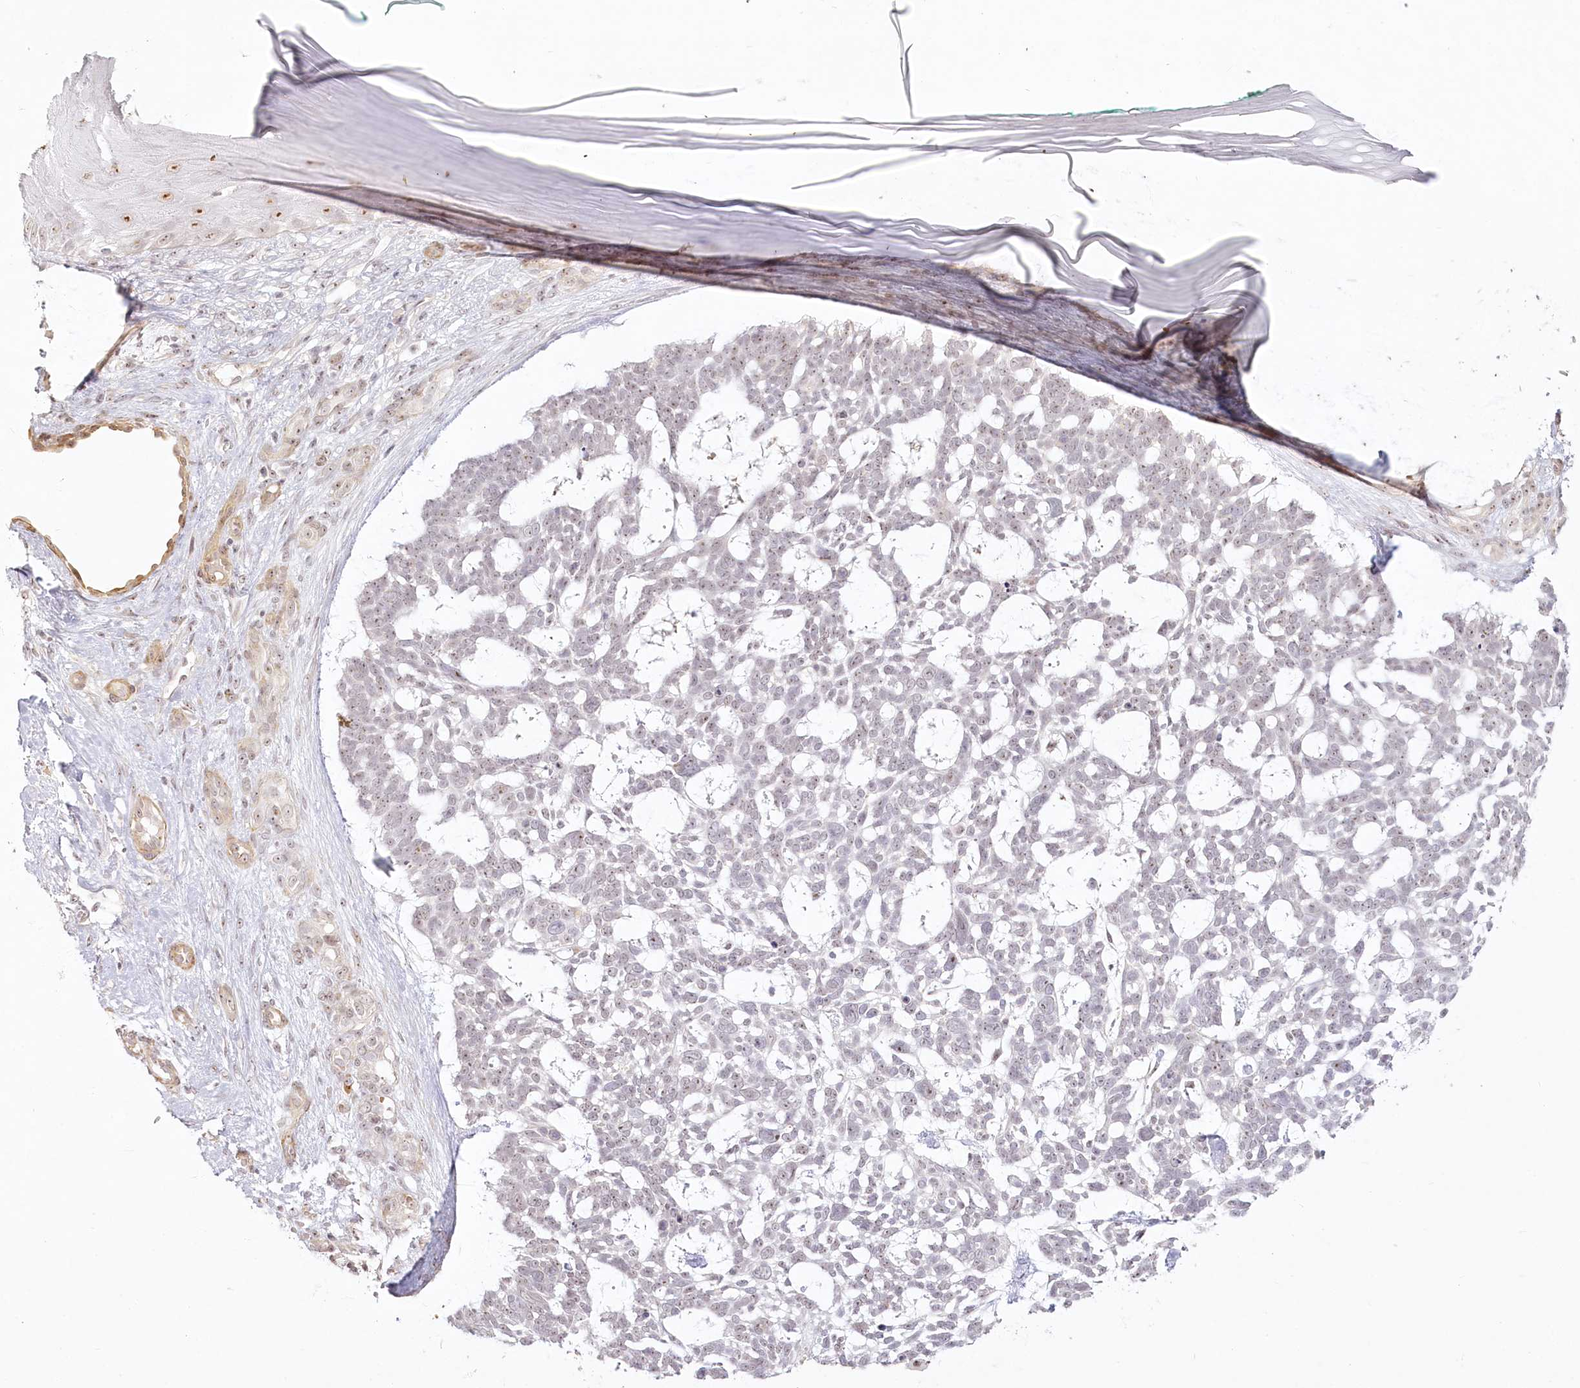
{"staining": {"intensity": "weak", "quantity": "<25%", "location": "nuclear"}, "tissue": "skin cancer", "cell_type": "Tumor cells", "image_type": "cancer", "snomed": [{"axis": "morphology", "description": "Basal cell carcinoma"}, {"axis": "topography", "description": "Skin"}], "caption": "Tumor cells show no significant positivity in skin basal cell carcinoma. Nuclei are stained in blue.", "gene": "EXOSC7", "patient": {"sex": "male", "age": 88}}